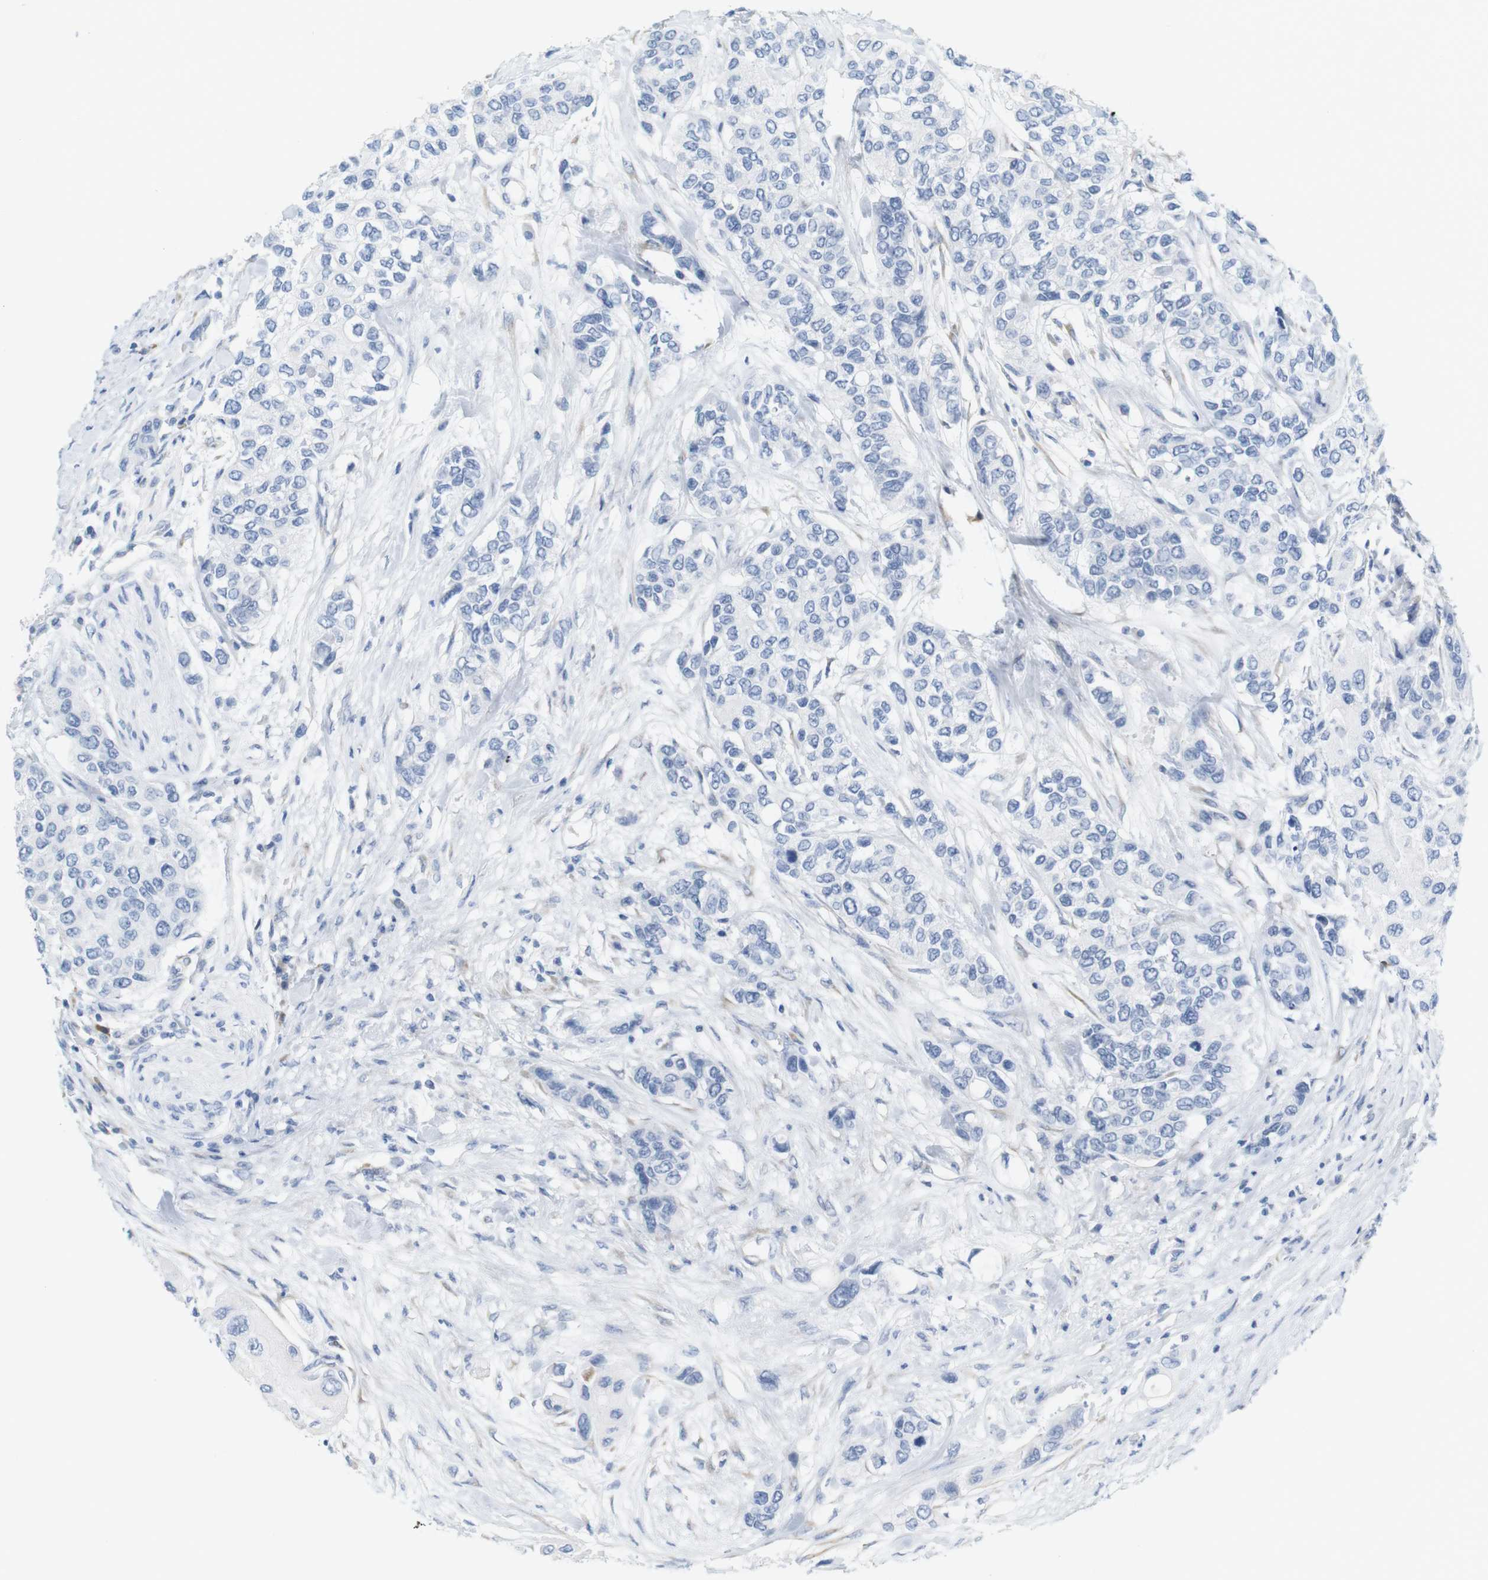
{"staining": {"intensity": "negative", "quantity": "none", "location": "none"}, "tissue": "urothelial cancer", "cell_type": "Tumor cells", "image_type": "cancer", "snomed": [{"axis": "morphology", "description": "Urothelial carcinoma, High grade"}, {"axis": "topography", "description": "Urinary bladder"}], "caption": "Immunohistochemistry of human urothelial cancer displays no expression in tumor cells.", "gene": "RGS9", "patient": {"sex": "female", "age": 56}}